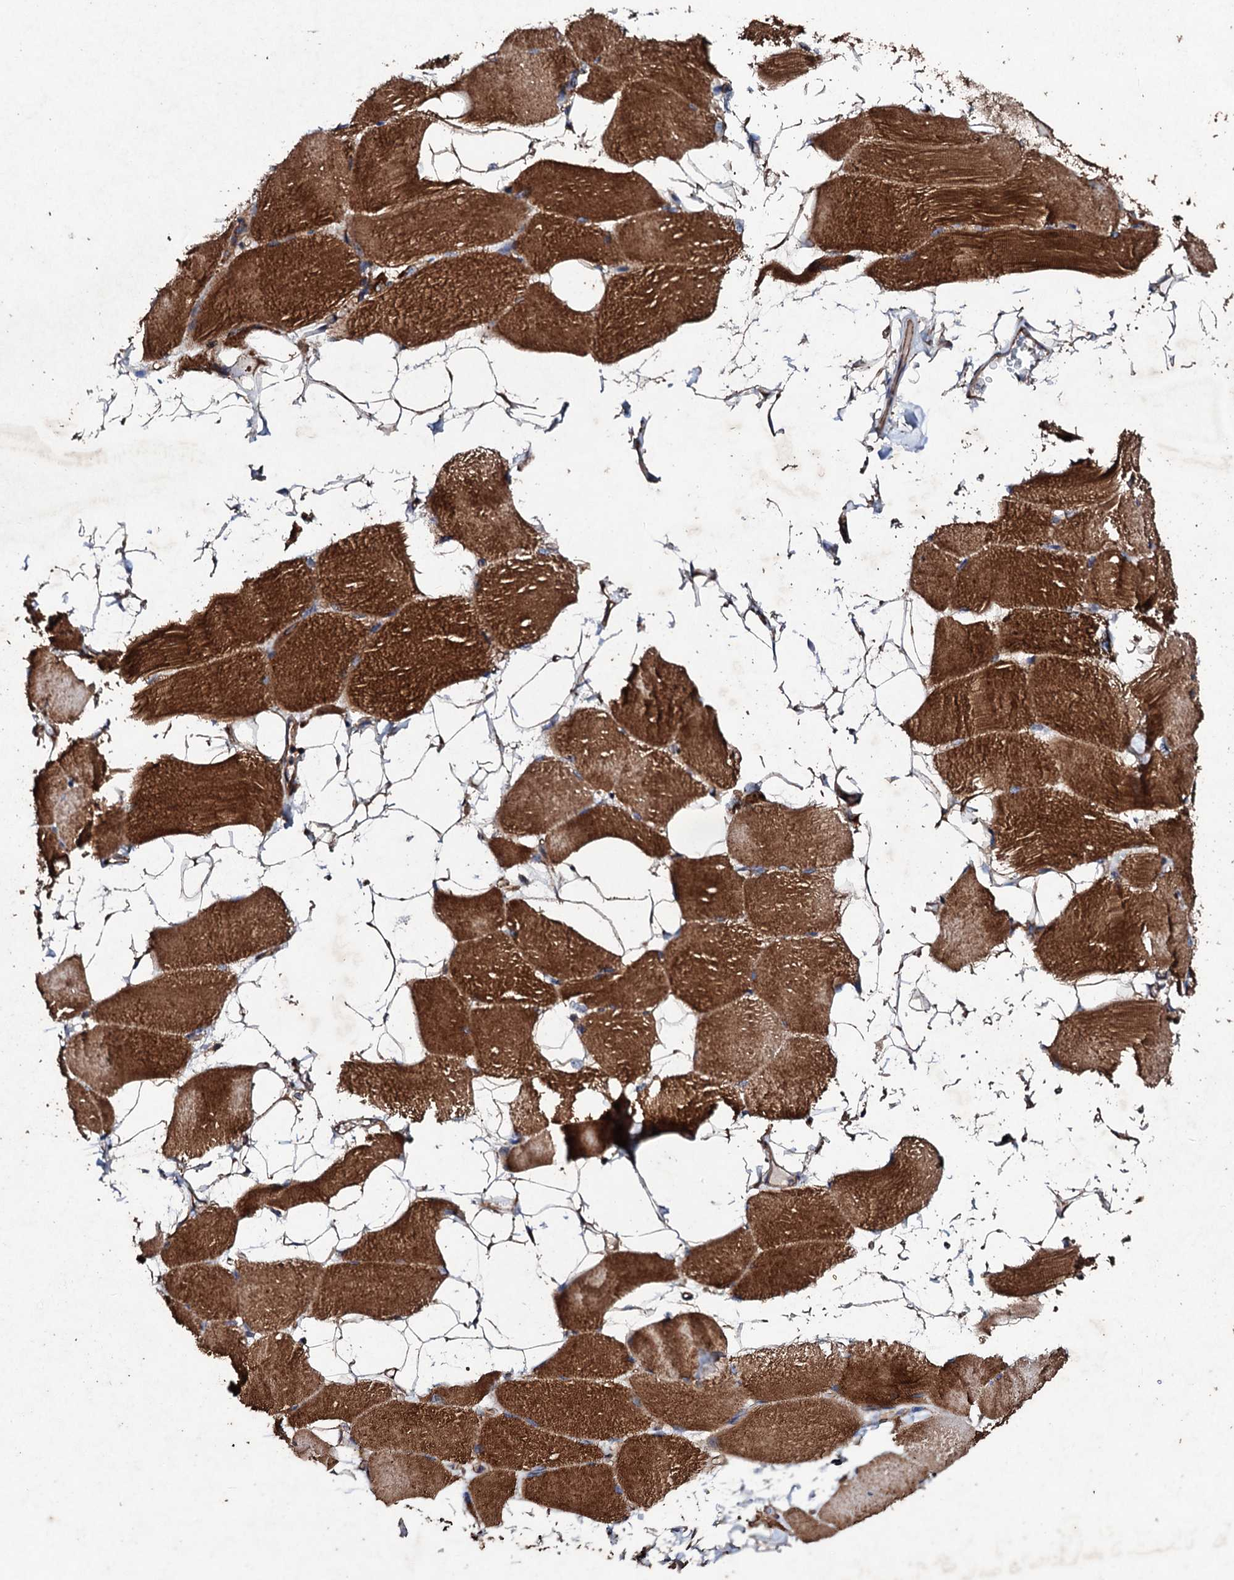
{"staining": {"intensity": "strong", "quantity": ">75%", "location": "cytoplasmic/membranous"}, "tissue": "skeletal muscle", "cell_type": "Myocytes", "image_type": "normal", "snomed": [{"axis": "morphology", "description": "Normal tissue, NOS"}, {"axis": "topography", "description": "Skeletal muscle"}, {"axis": "topography", "description": "Parathyroid gland"}], "caption": "Strong cytoplasmic/membranous expression is present in about >75% of myocytes in benign skeletal muscle. (DAB (3,3'-diaminobenzidine) IHC, brown staining for protein, blue staining for nuclei).", "gene": "MOCOS", "patient": {"sex": "female", "age": 37}}